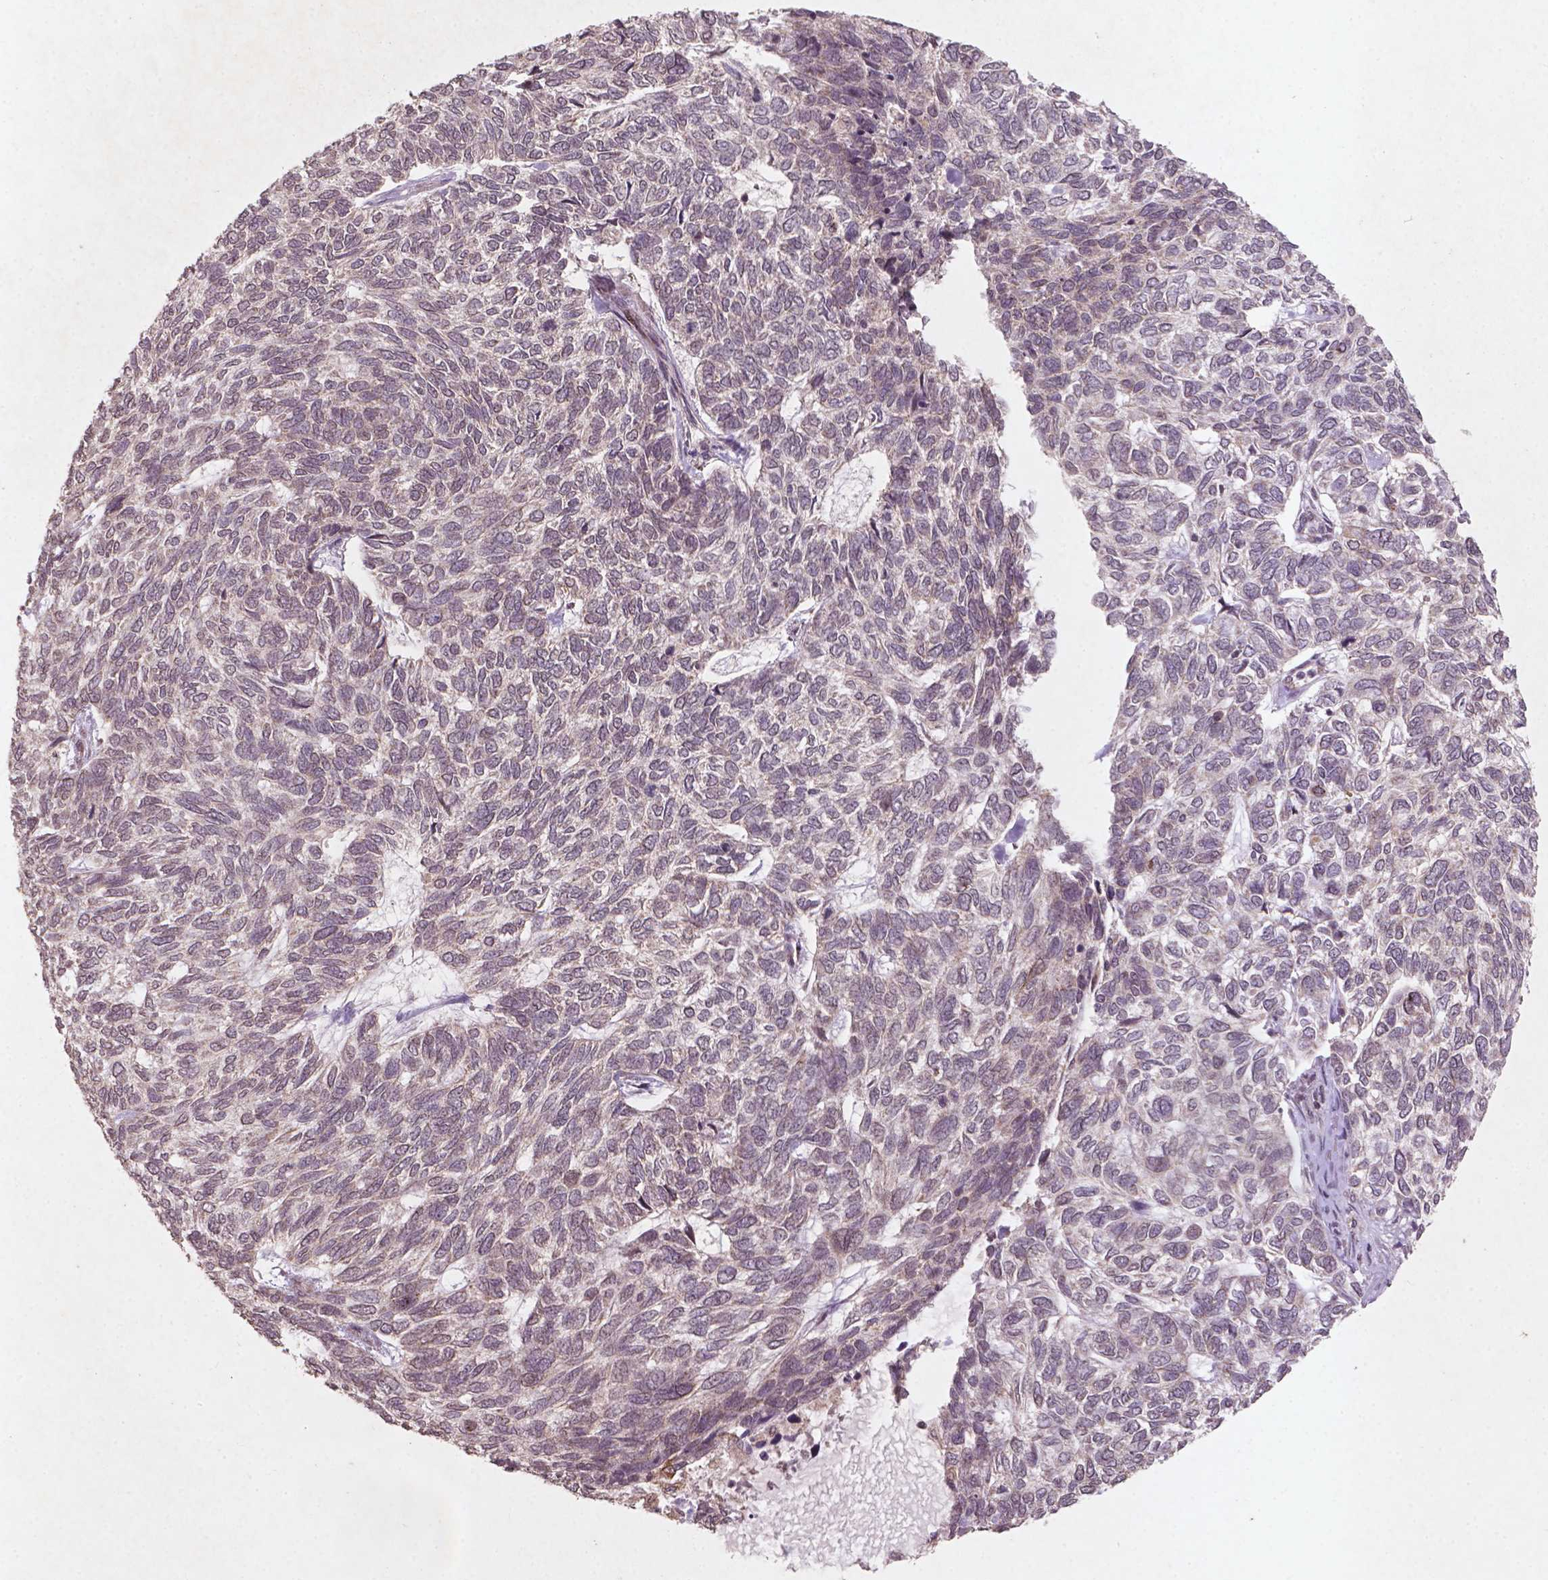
{"staining": {"intensity": "negative", "quantity": "none", "location": "none"}, "tissue": "skin cancer", "cell_type": "Tumor cells", "image_type": "cancer", "snomed": [{"axis": "morphology", "description": "Basal cell carcinoma"}, {"axis": "topography", "description": "Skin"}], "caption": "Immunohistochemical staining of skin cancer (basal cell carcinoma) displays no significant staining in tumor cells.", "gene": "SMAD2", "patient": {"sex": "female", "age": 65}}